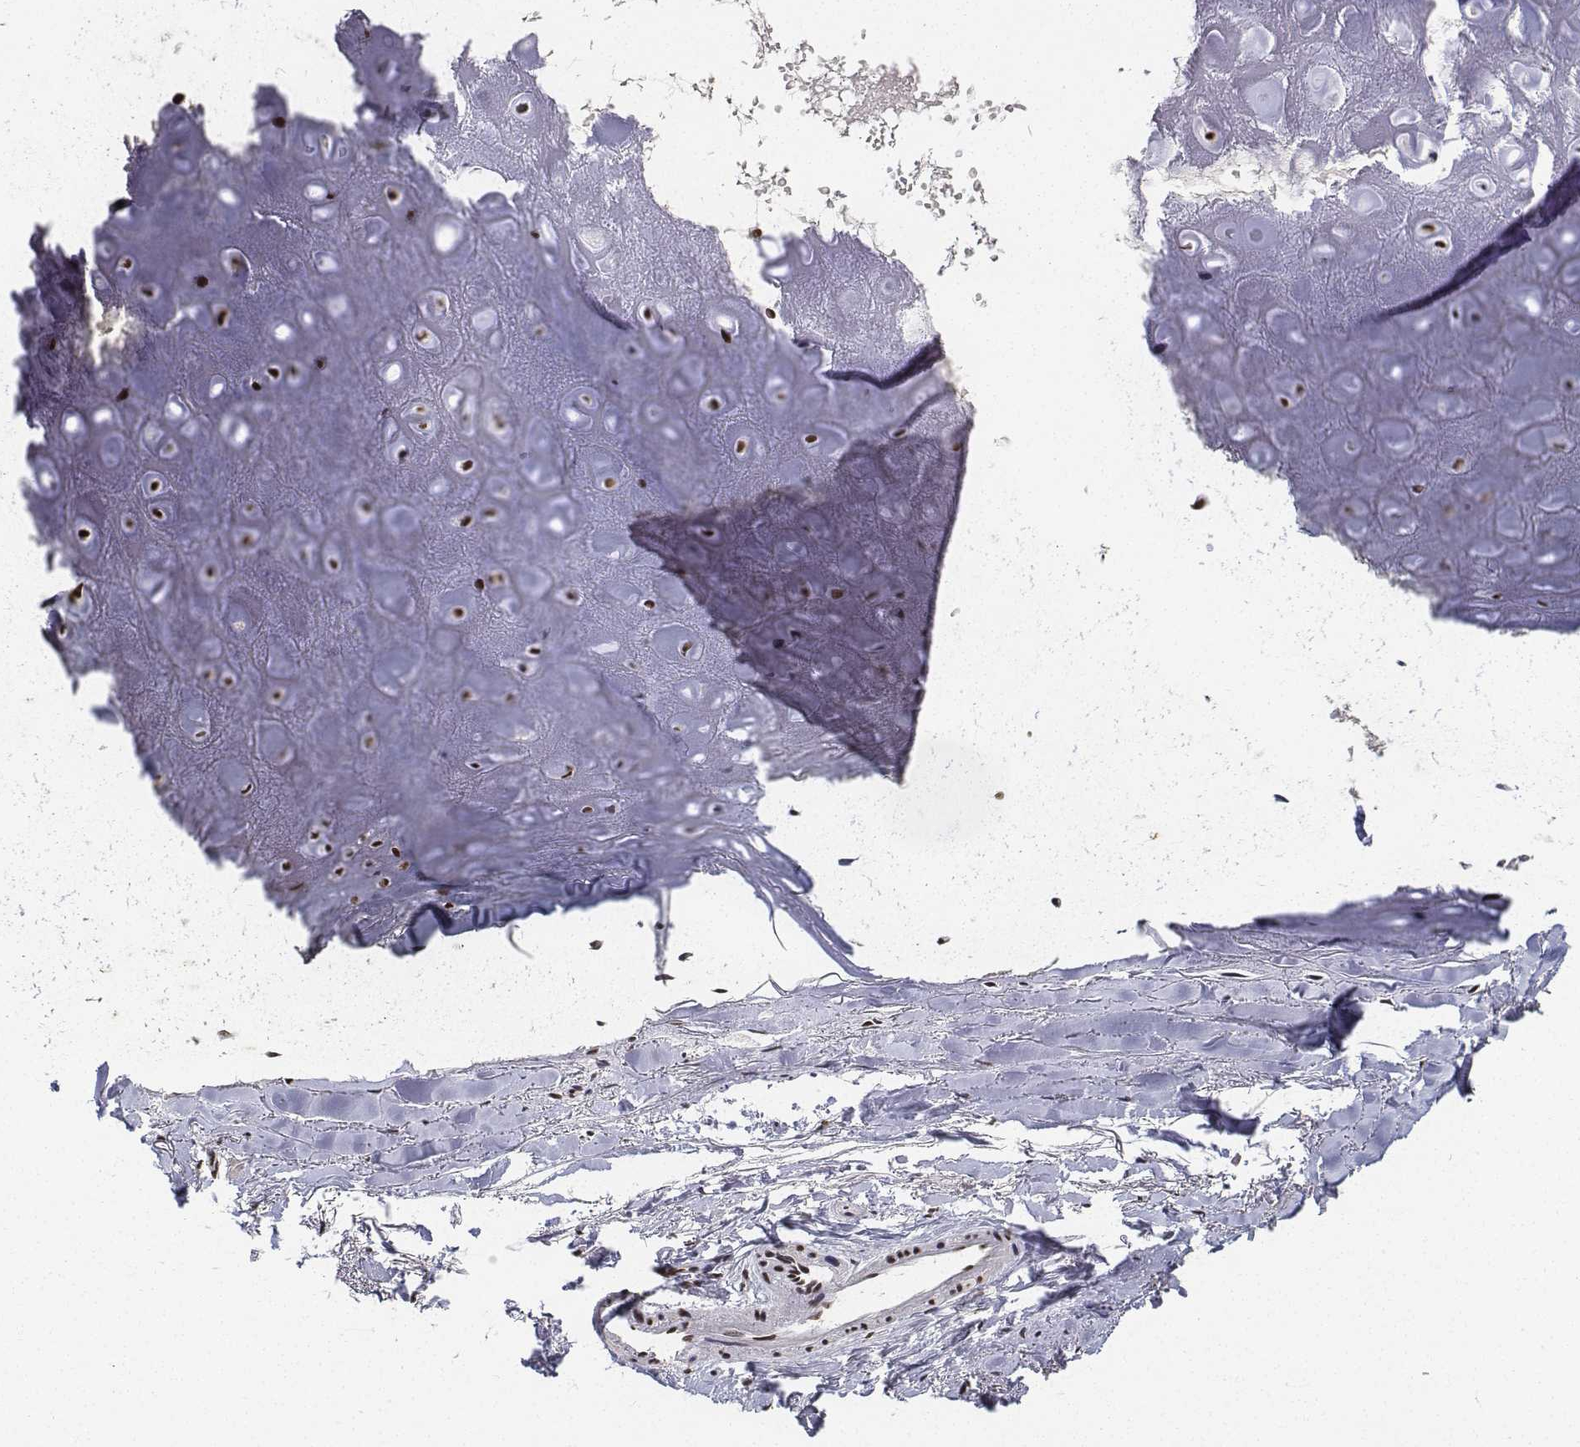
{"staining": {"intensity": "strong", "quantity": ">75%", "location": "nuclear"}, "tissue": "soft tissue", "cell_type": "Chondrocytes", "image_type": "normal", "snomed": [{"axis": "morphology", "description": "Normal tissue, NOS"}, {"axis": "topography", "description": "Cartilage tissue"}], "caption": "Strong nuclear protein staining is present in about >75% of chondrocytes in soft tissue. The staining was performed using DAB (3,3'-diaminobenzidine) to visualize the protein expression in brown, while the nuclei were stained in blue with hematoxylin (Magnification: 20x).", "gene": "ATRX", "patient": {"sex": "male", "age": 65}}